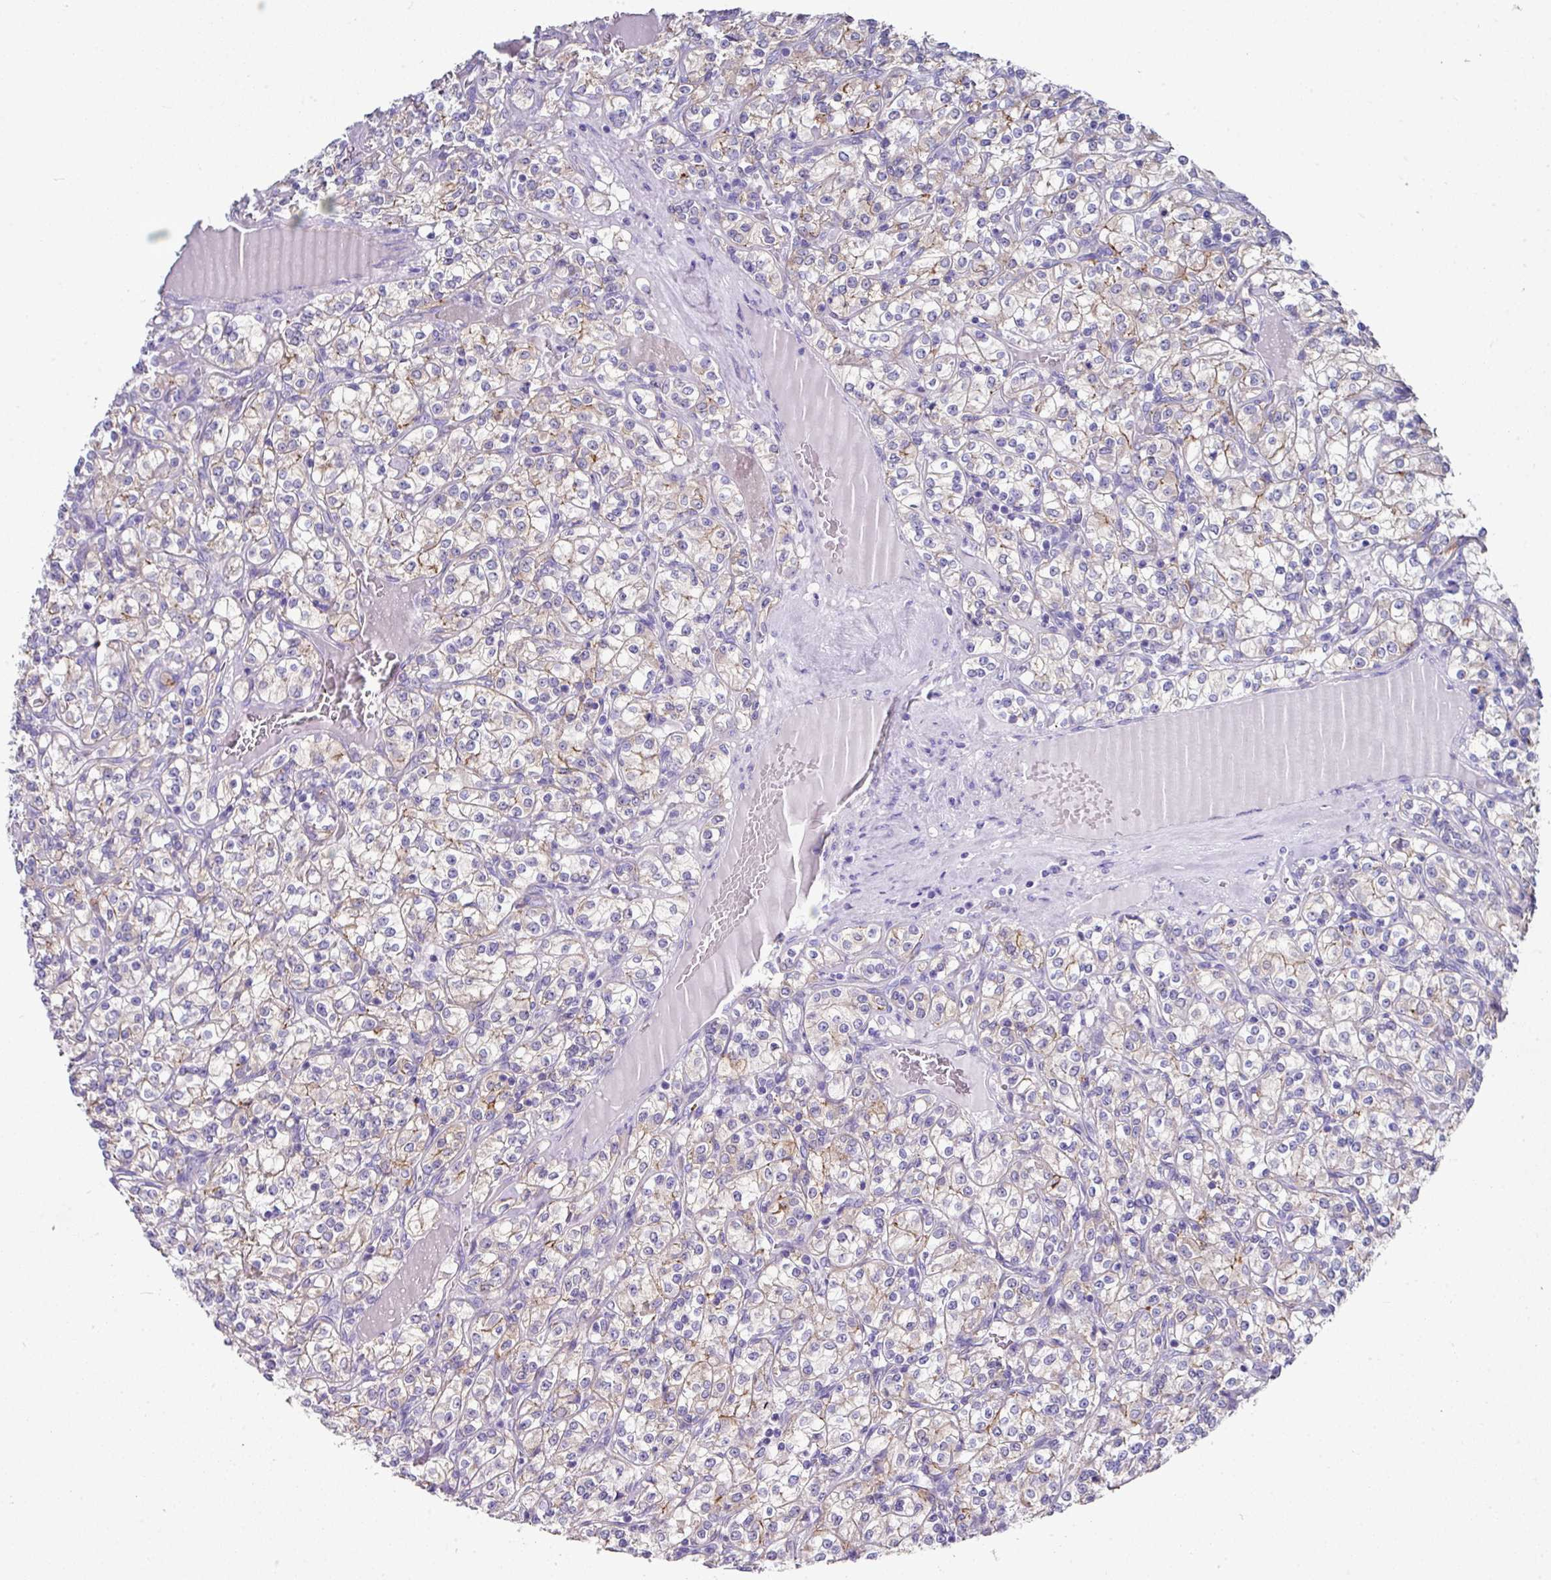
{"staining": {"intensity": "moderate", "quantity": "<25%", "location": "cytoplasmic/membranous"}, "tissue": "renal cancer", "cell_type": "Tumor cells", "image_type": "cancer", "snomed": [{"axis": "morphology", "description": "Adenocarcinoma, NOS"}, {"axis": "topography", "description": "Kidney"}], "caption": "IHC photomicrograph of renal cancer stained for a protein (brown), which shows low levels of moderate cytoplasmic/membranous positivity in approximately <25% of tumor cells.", "gene": "CLDN1", "patient": {"sex": "male", "age": 77}}